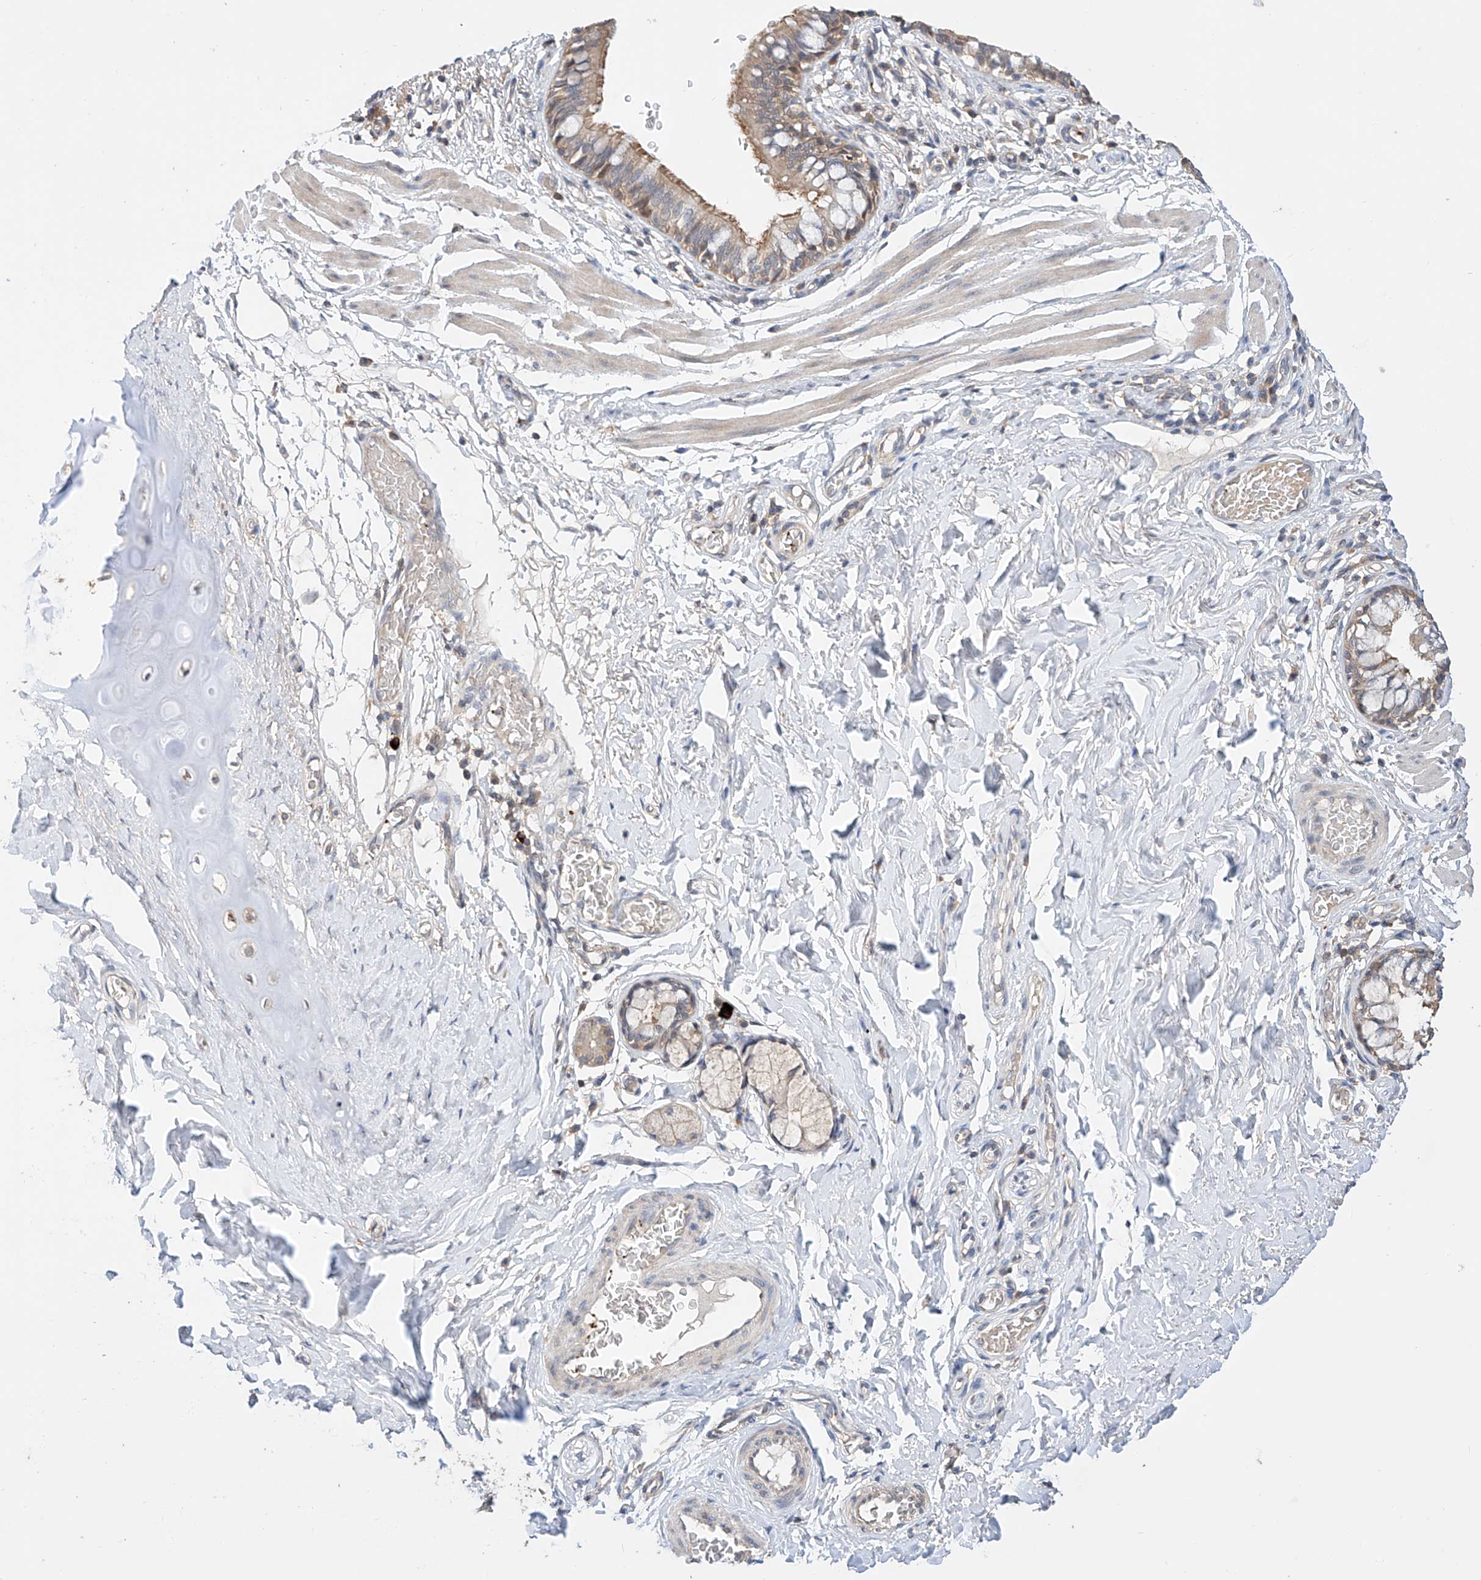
{"staining": {"intensity": "moderate", "quantity": ">75%", "location": "cytoplasmic/membranous"}, "tissue": "bronchus", "cell_type": "Respiratory epithelial cells", "image_type": "normal", "snomed": [{"axis": "morphology", "description": "Normal tissue, NOS"}, {"axis": "topography", "description": "Cartilage tissue"}, {"axis": "topography", "description": "Bronchus"}], "caption": "Bronchus stained with a brown dye displays moderate cytoplasmic/membranous positive positivity in about >75% of respiratory epithelial cells.", "gene": "ZFHX2", "patient": {"sex": "female", "age": 36}}